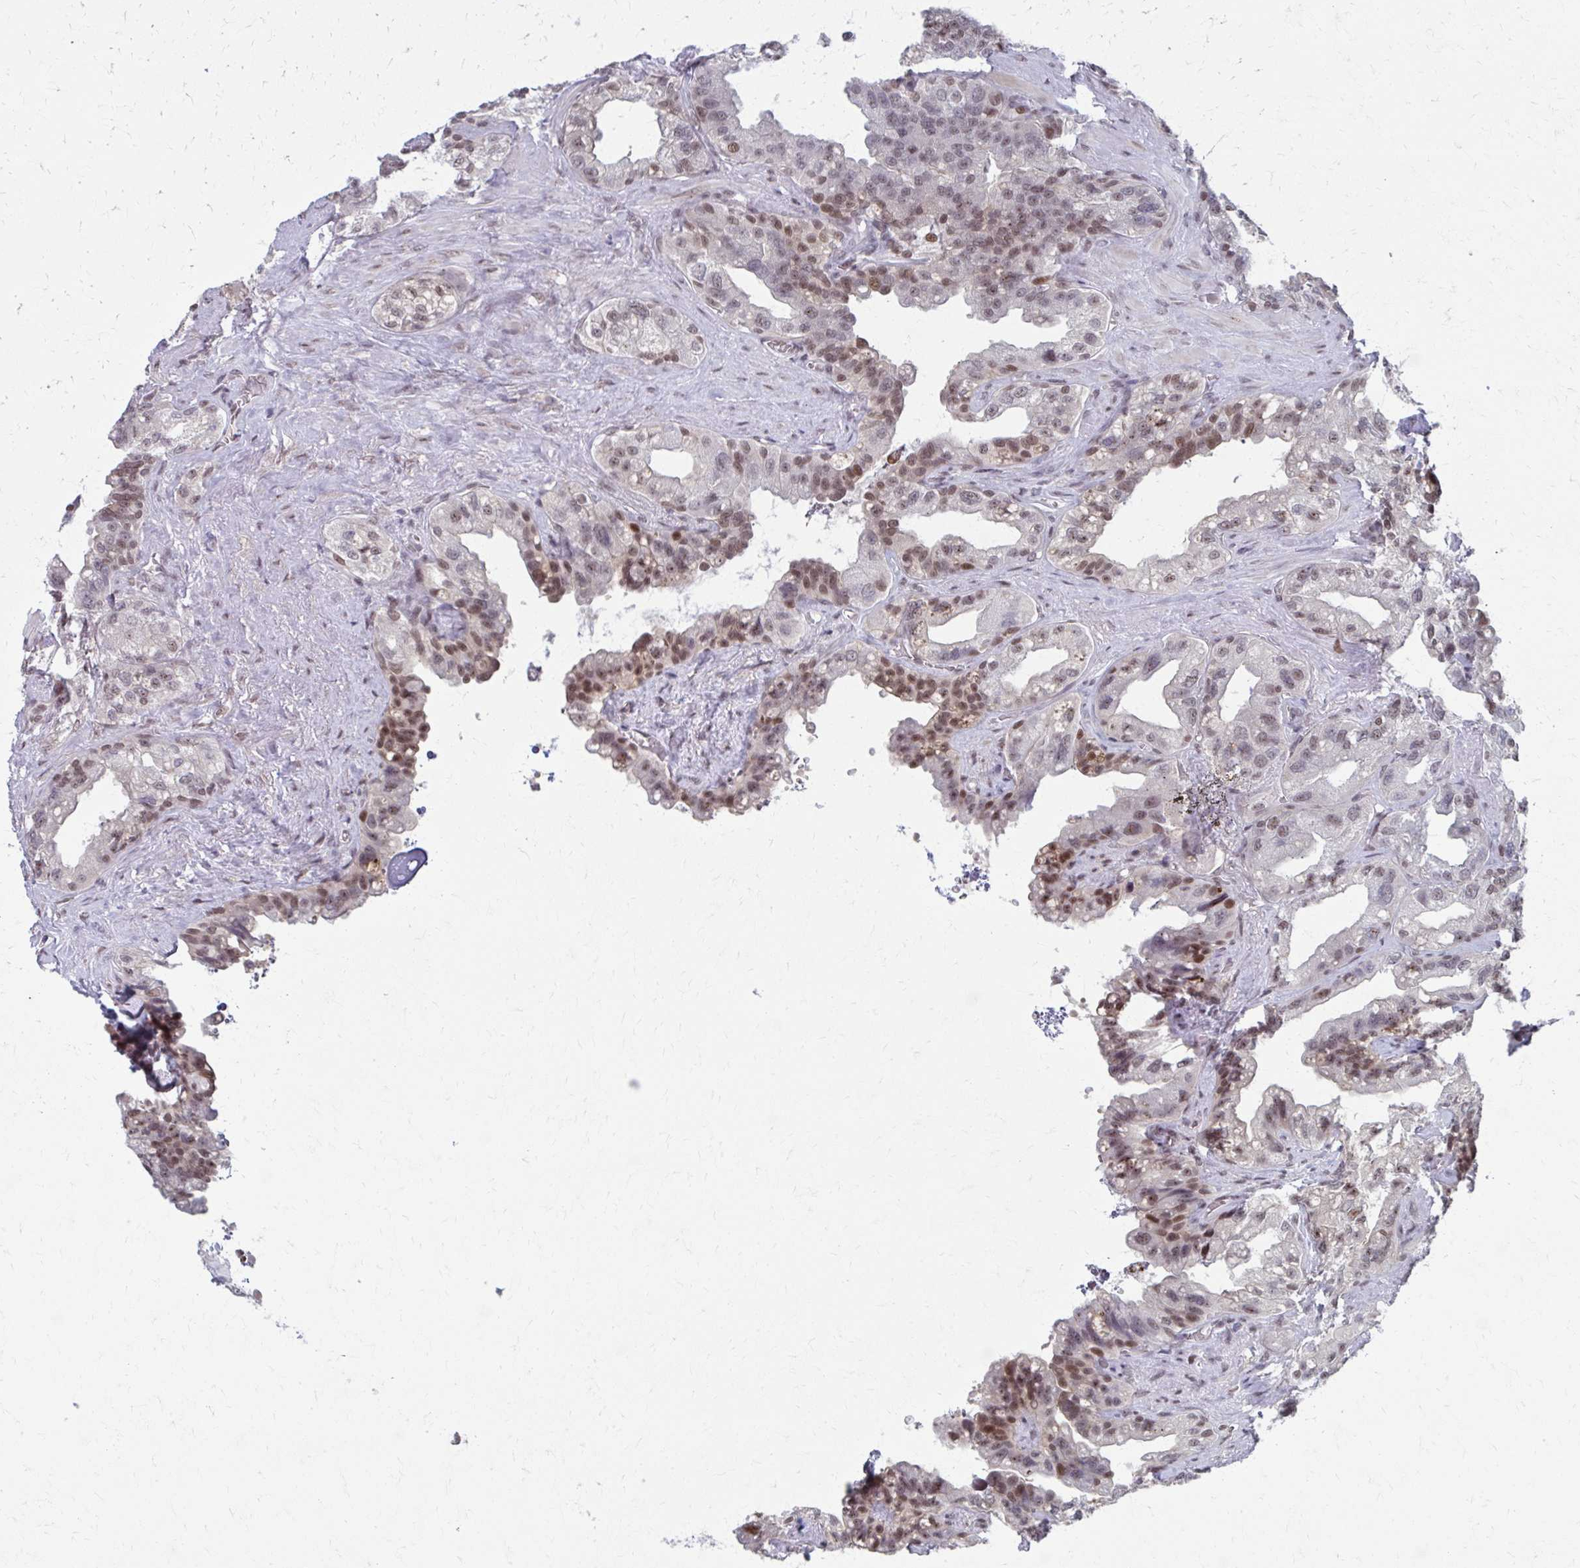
{"staining": {"intensity": "moderate", "quantity": "25%-75%", "location": "nuclear"}, "tissue": "seminal vesicle", "cell_type": "Glandular cells", "image_type": "normal", "snomed": [{"axis": "morphology", "description": "Normal tissue, NOS"}, {"axis": "topography", "description": "Seminal veicle"}, {"axis": "topography", "description": "Peripheral nerve tissue"}], "caption": "IHC of normal human seminal vesicle exhibits medium levels of moderate nuclear expression in approximately 25%-75% of glandular cells. (DAB (3,3'-diaminobenzidine) IHC with brightfield microscopy, high magnification).", "gene": "SETBP1", "patient": {"sex": "male", "age": 76}}